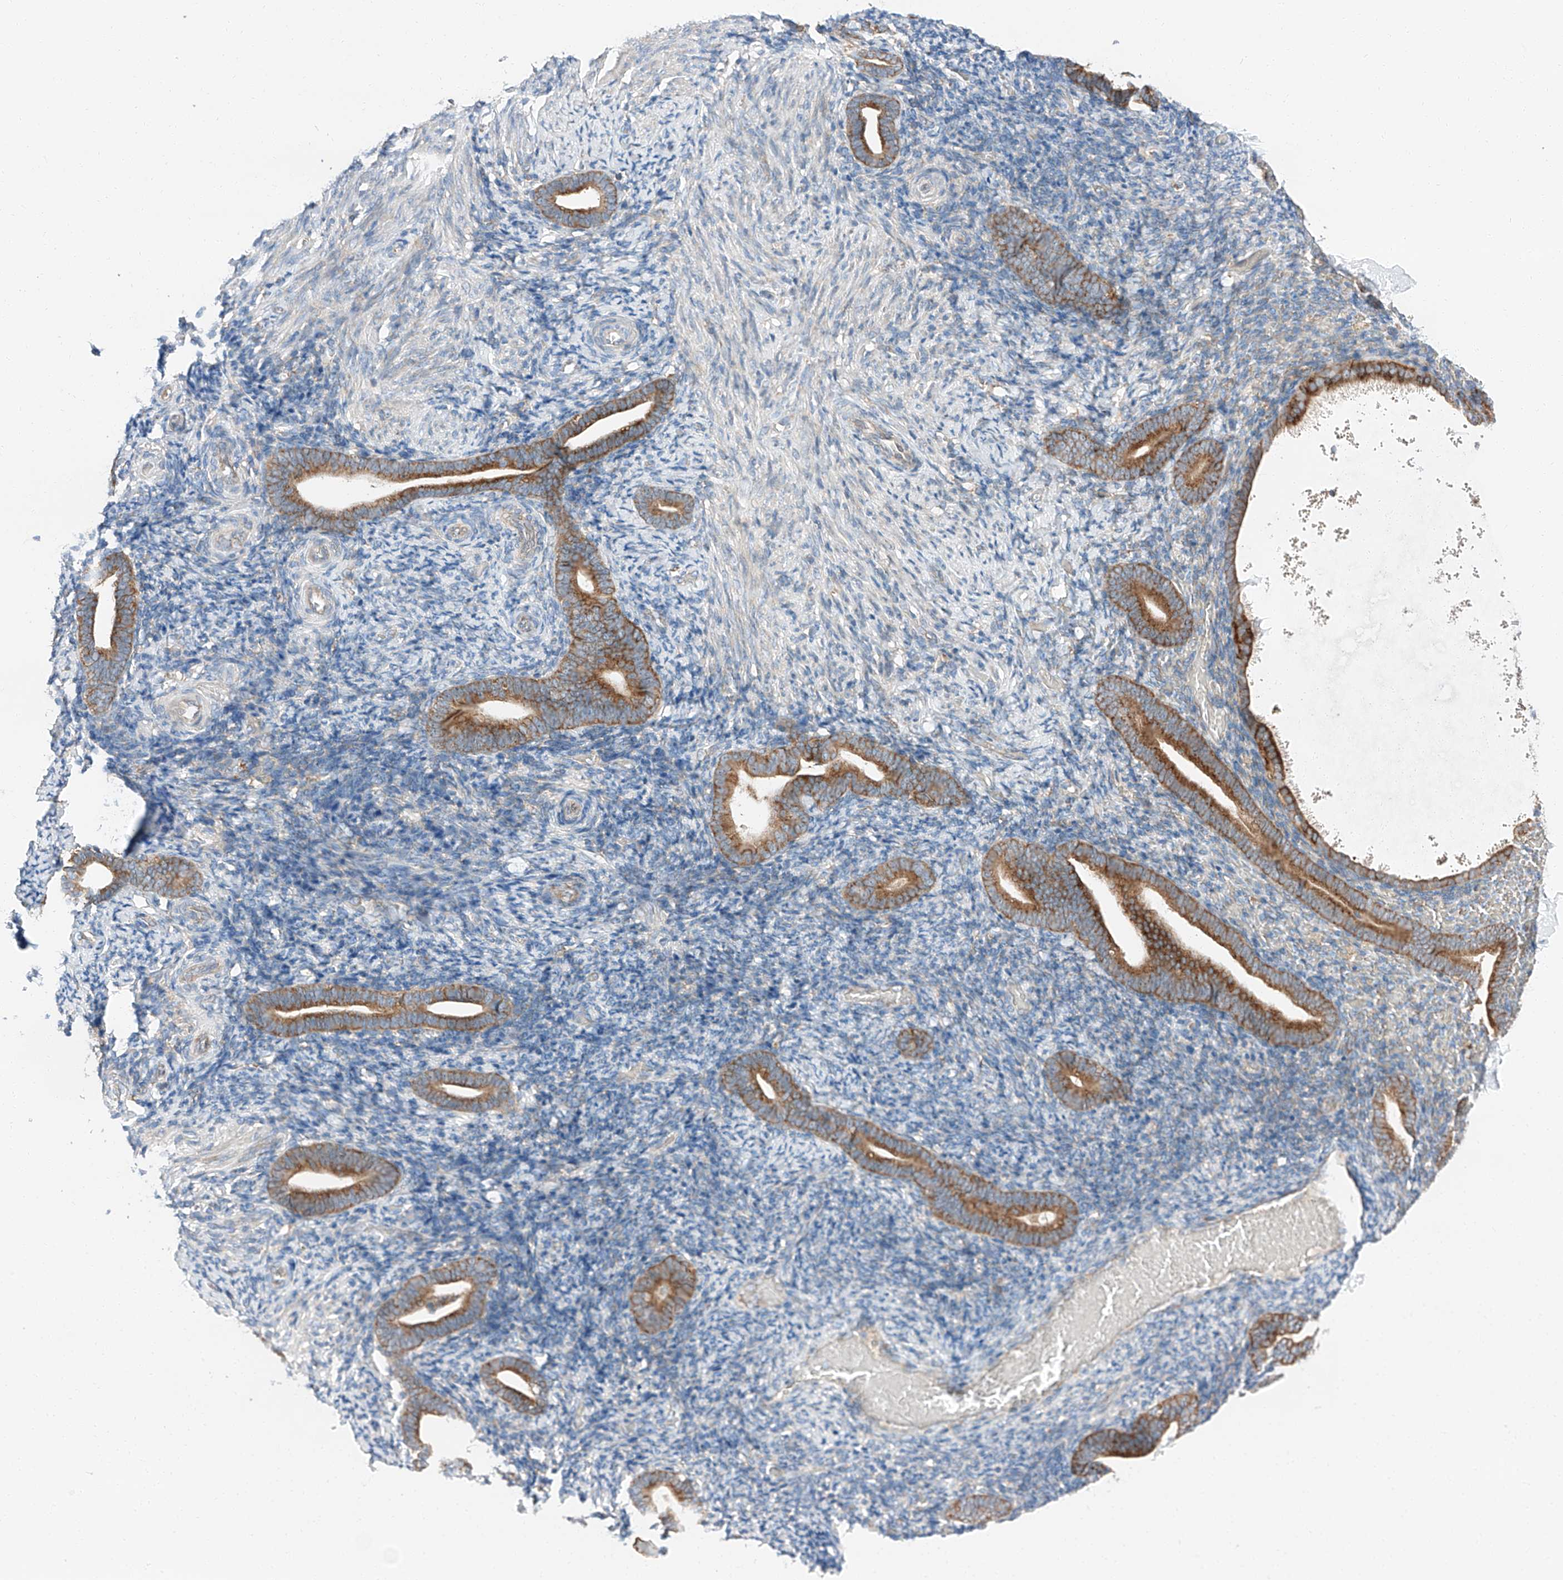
{"staining": {"intensity": "weak", "quantity": ">75%", "location": "cytoplasmic/membranous"}, "tissue": "endometrium", "cell_type": "Cells in endometrial stroma", "image_type": "normal", "snomed": [{"axis": "morphology", "description": "Normal tissue, NOS"}, {"axis": "topography", "description": "Endometrium"}], "caption": "Weak cytoplasmic/membranous staining is identified in approximately >75% of cells in endometrial stroma in unremarkable endometrium.", "gene": "ZC3H15", "patient": {"sex": "female", "age": 51}}